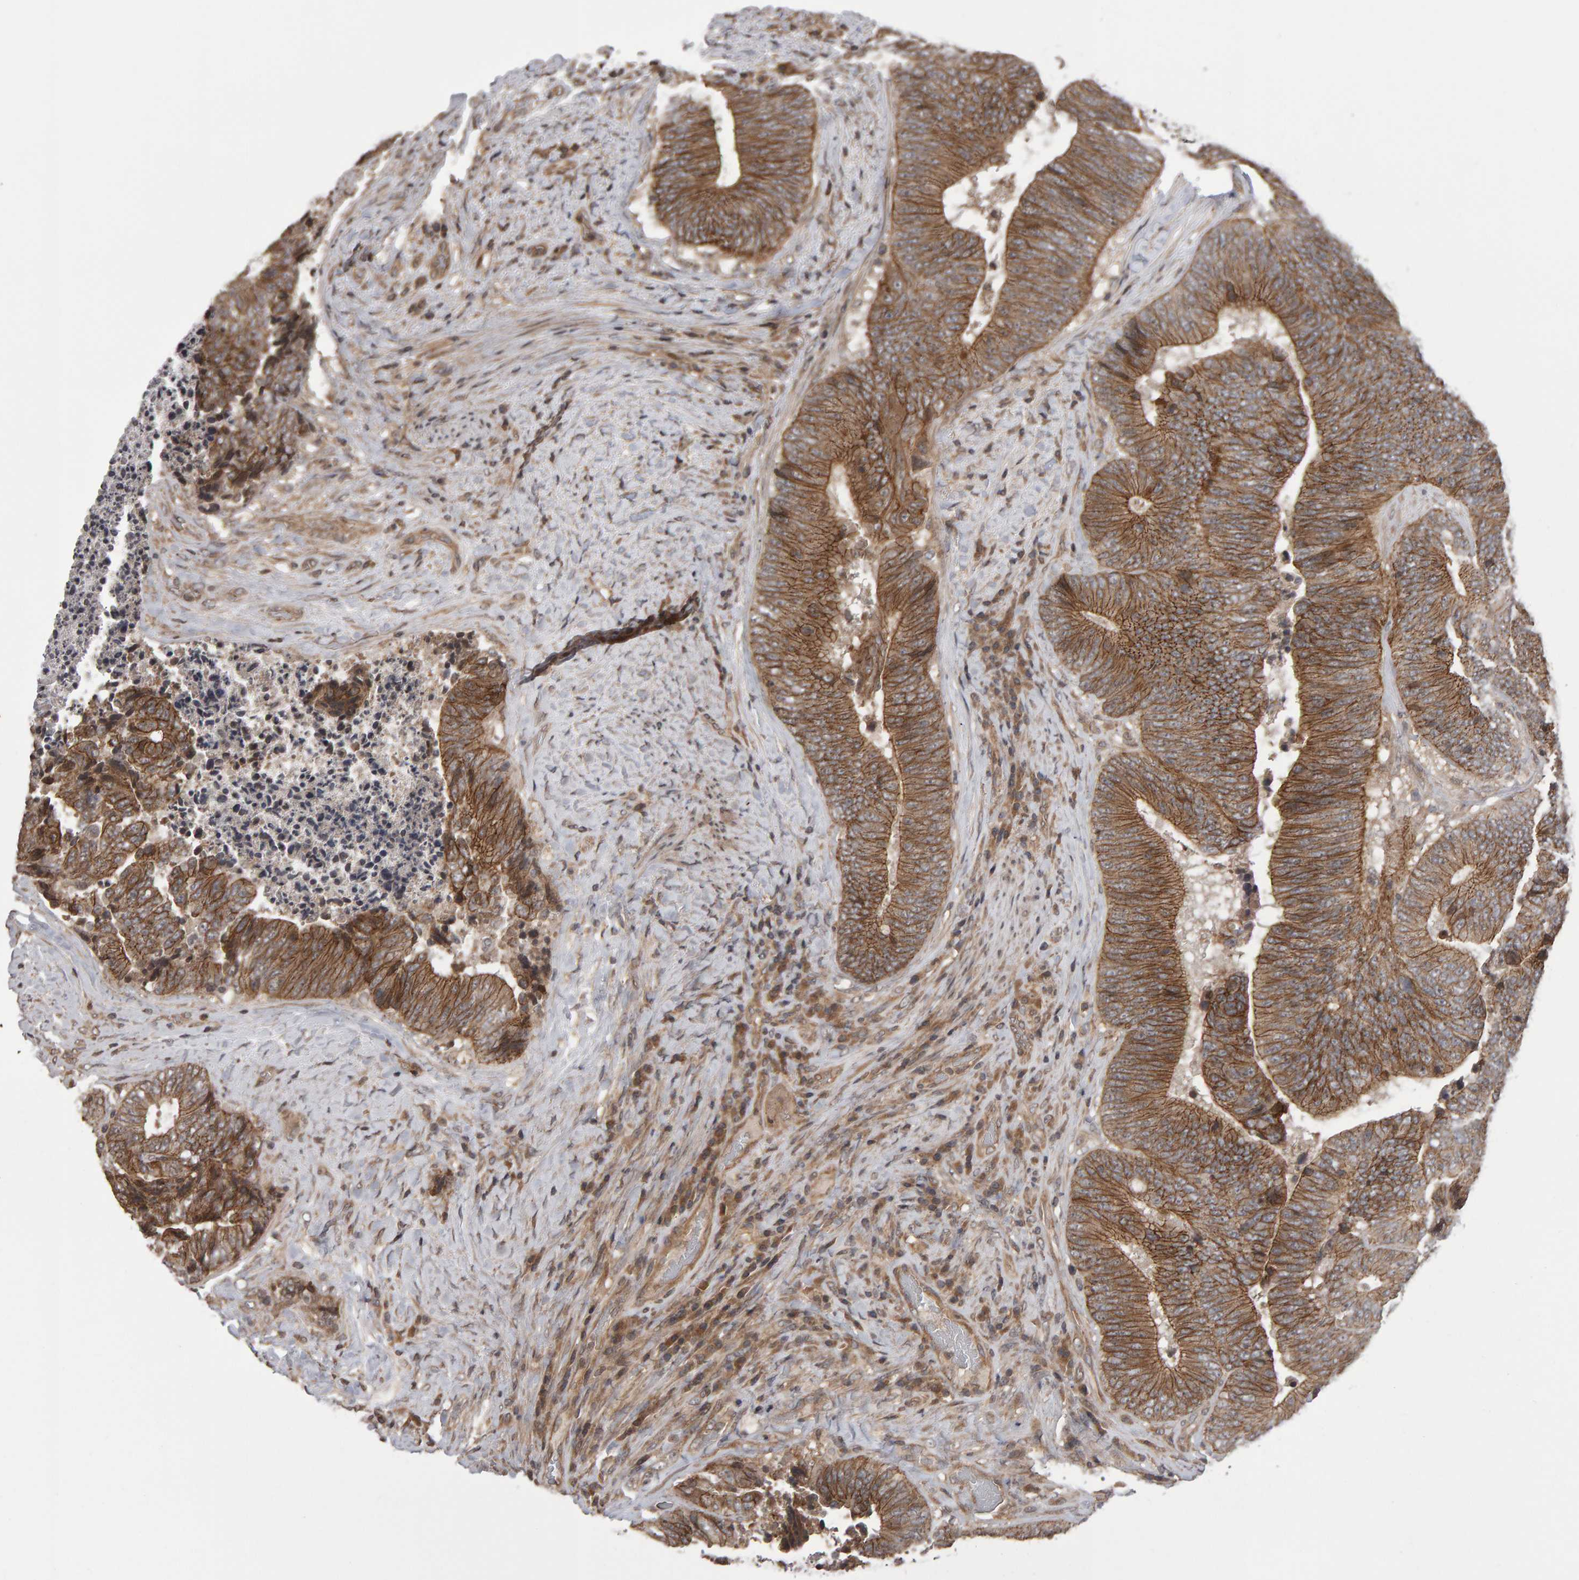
{"staining": {"intensity": "moderate", "quantity": ">75%", "location": "cytoplasmic/membranous"}, "tissue": "colorectal cancer", "cell_type": "Tumor cells", "image_type": "cancer", "snomed": [{"axis": "morphology", "description": "Adenocarcinoma, NOS"}, {"axis": "topography", "description": "Rectum"}], "caption": "DAB immunohistochemical staining of human colorectal cancer (adenocarcinoma) displays moderate cytoplasmic/membranous protein positivity in about >75% of tumor cells. Using DAB (brown) and hematoxylin (blue) stains, captured at high magnification using brightfield microscopy.", "gene": "SCRIB", "patient": {"sex": "male", "age": 72}}